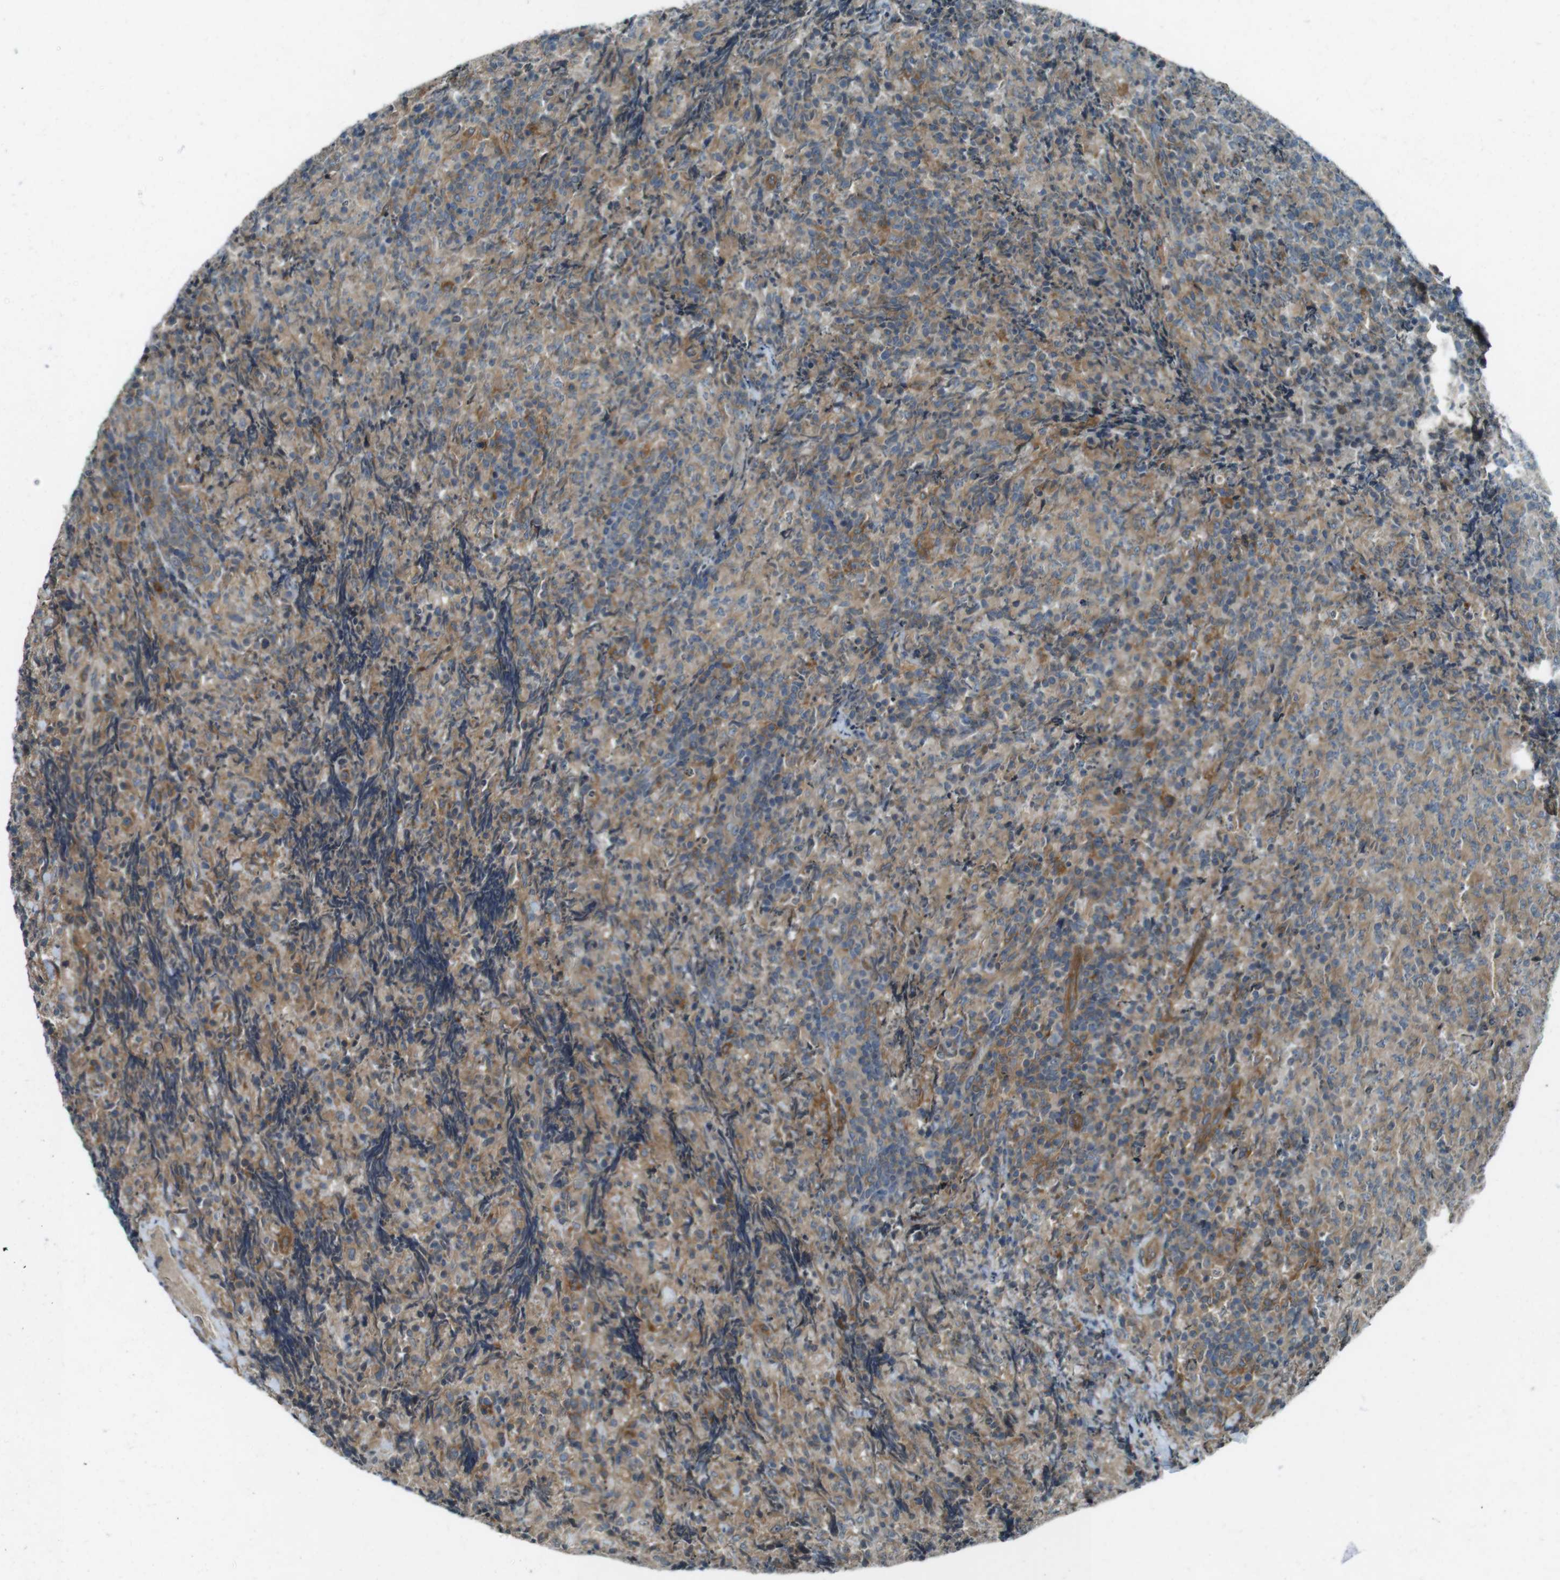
{"staining": {"intensity": "weak", "quantity": "25%-75%", "location": "cytoplasmic/membranous"}, "tissue": "lymphoma", "cell_type": "Tumor cells", "image_type": "cancer", "snomed": [{"axis": "morphology", "description": "Malignant lymphoma, non-Hodgkin's type, High grade"}, {"axis": "topography", "description": "Tonsil"}], "caption": "About 25%-75% of tumor cells in lymphoma reveal weak cytoplasmic/membranous protein expression as visualized by brown immunohistochemical staining.", "gene": "ZYX", "patient": {"sex": "female", "age": 36}}